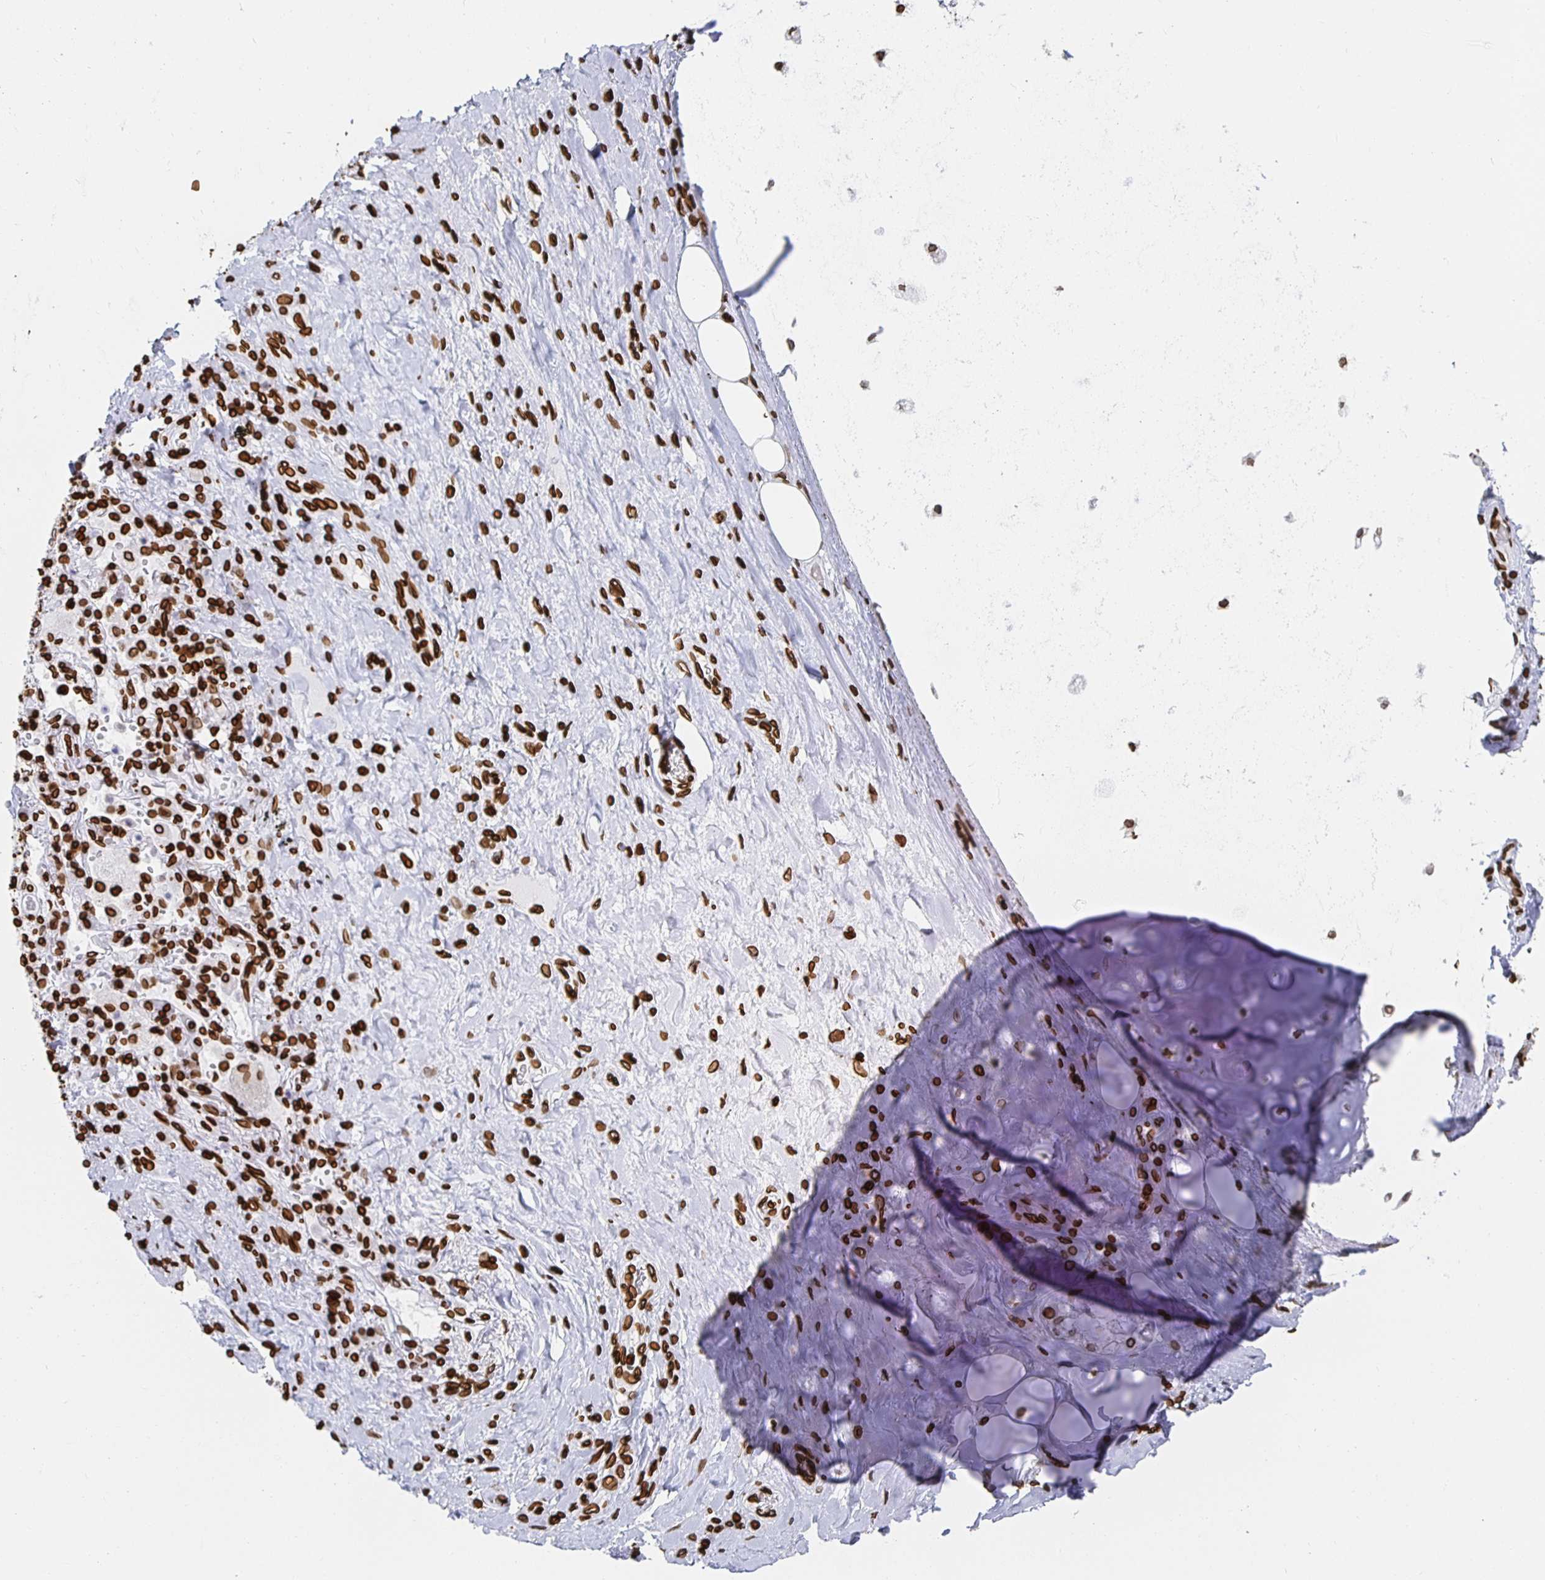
{"staining": {"intensity": "moderate", "quantity": ">75%", "location": "cytoplasmic/membranous,nuclear"}, "tissue": "adipose tissue", "cell_type": "Adipocytes", "image_type": "normal", "snomed": [{"axis": "morphology", "description": "Normal tissue, NOS"}, {"axis": "topography", "description": "Cartilage tissue"}, {"axis": "topography", "description": "Bronchus"}], "caption": "Immunohistochemical staining of benign human adipose tissue shows medium levels of moderate cytoplasmic/membranous,nuclear staining in approximately >75% of adipocytes.", "gene": "LMNB1", "patient": {"sex": "male", "age": 64}}